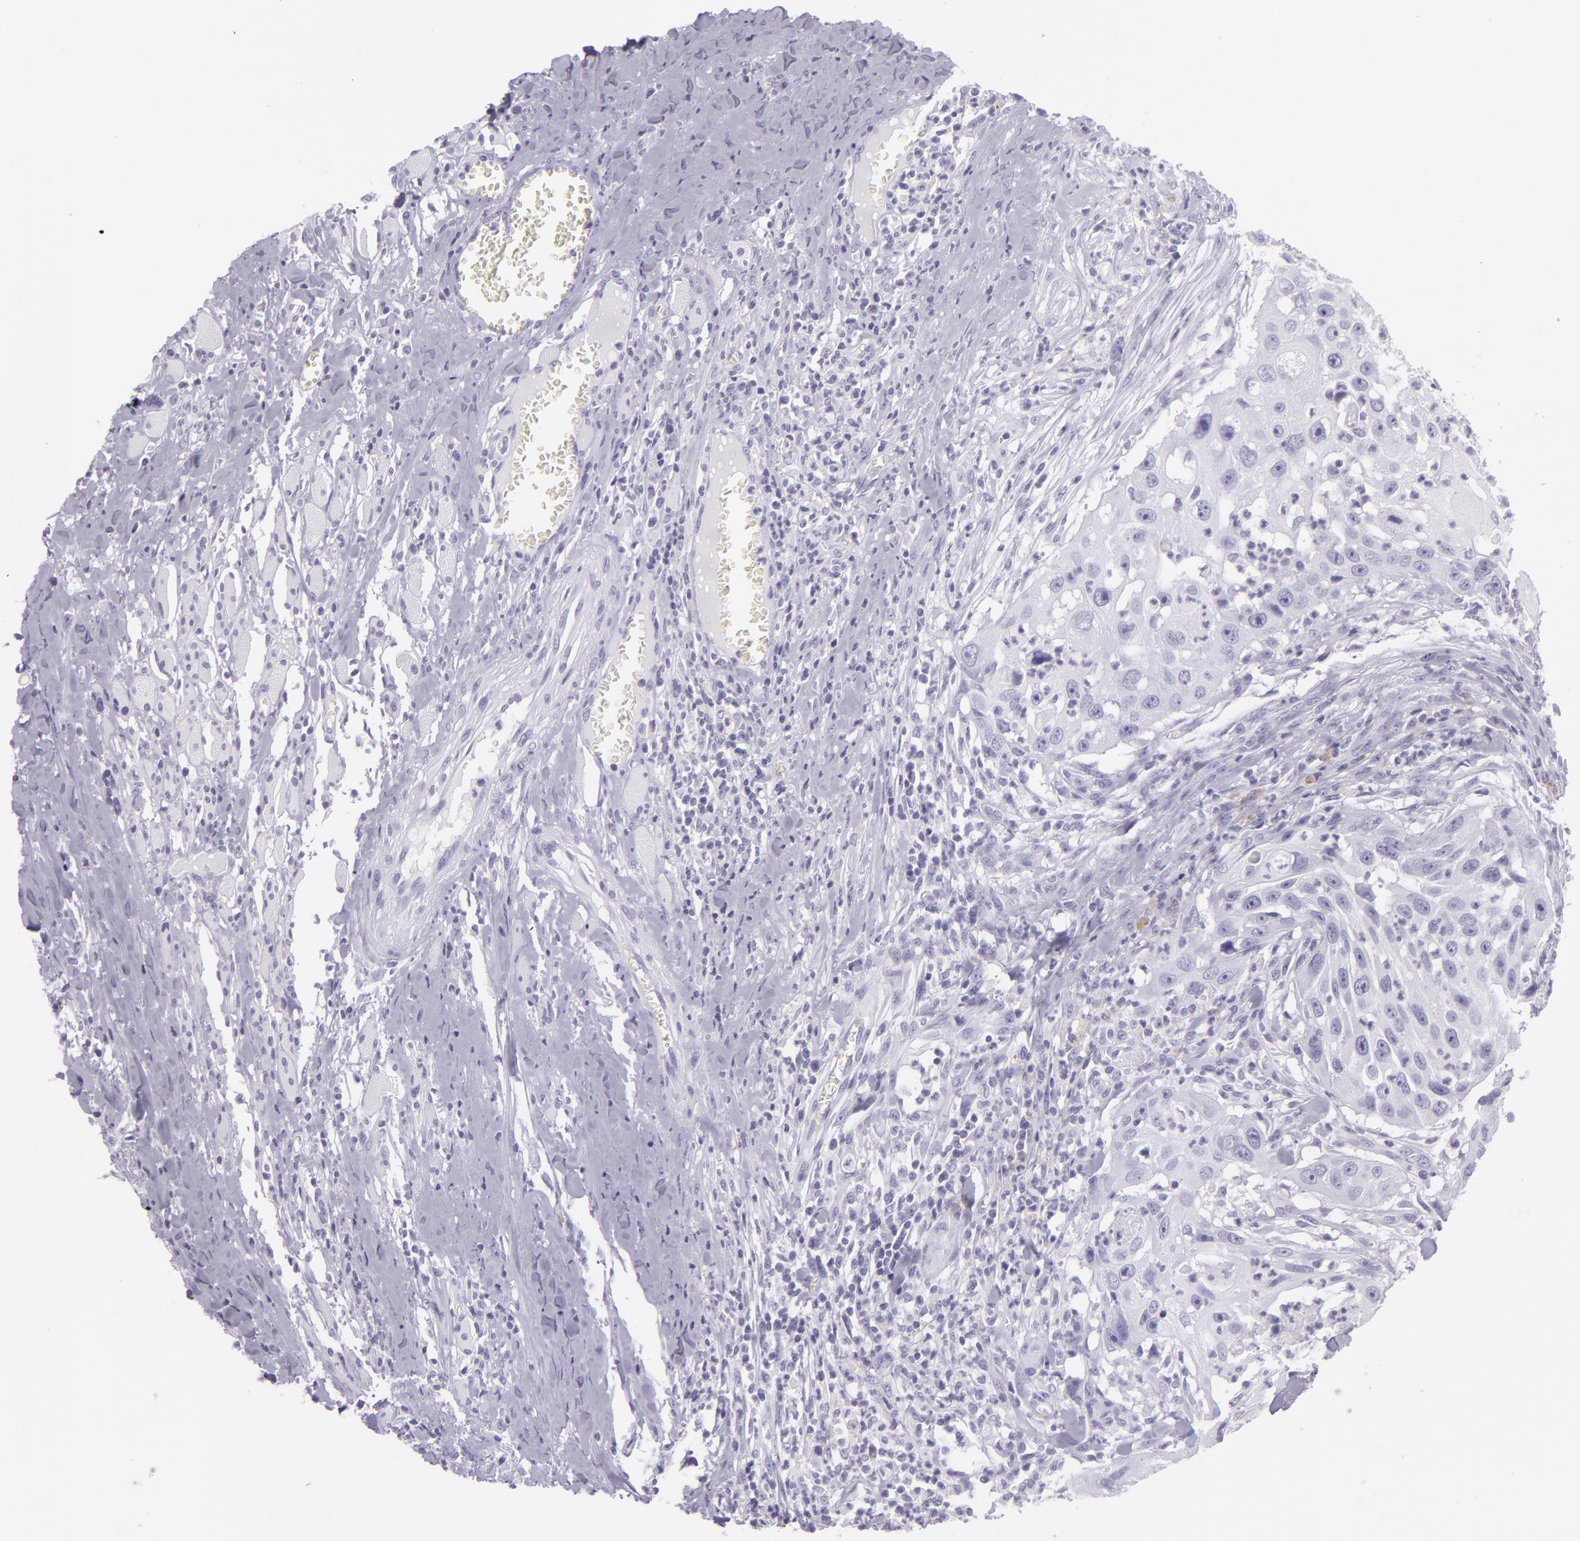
{"staining": {"intensity": "negative", "quantity": "none", "location": "none"}, "tissue": "head and neck cancer", "cell_type": "Tumor cells", "image_type": "cancer", "snomed": [{"axis": "morphology", "description": "Squamous cell carcinoma, NOS"}, {"axis": "topography", "description": "Head-Neck"}], "caption": "Tumor cells show no significant staining in squamous cell carcinoma (head and neck).", "gene": "MUC6", "patient": {"sex": "male", "age": 64}}